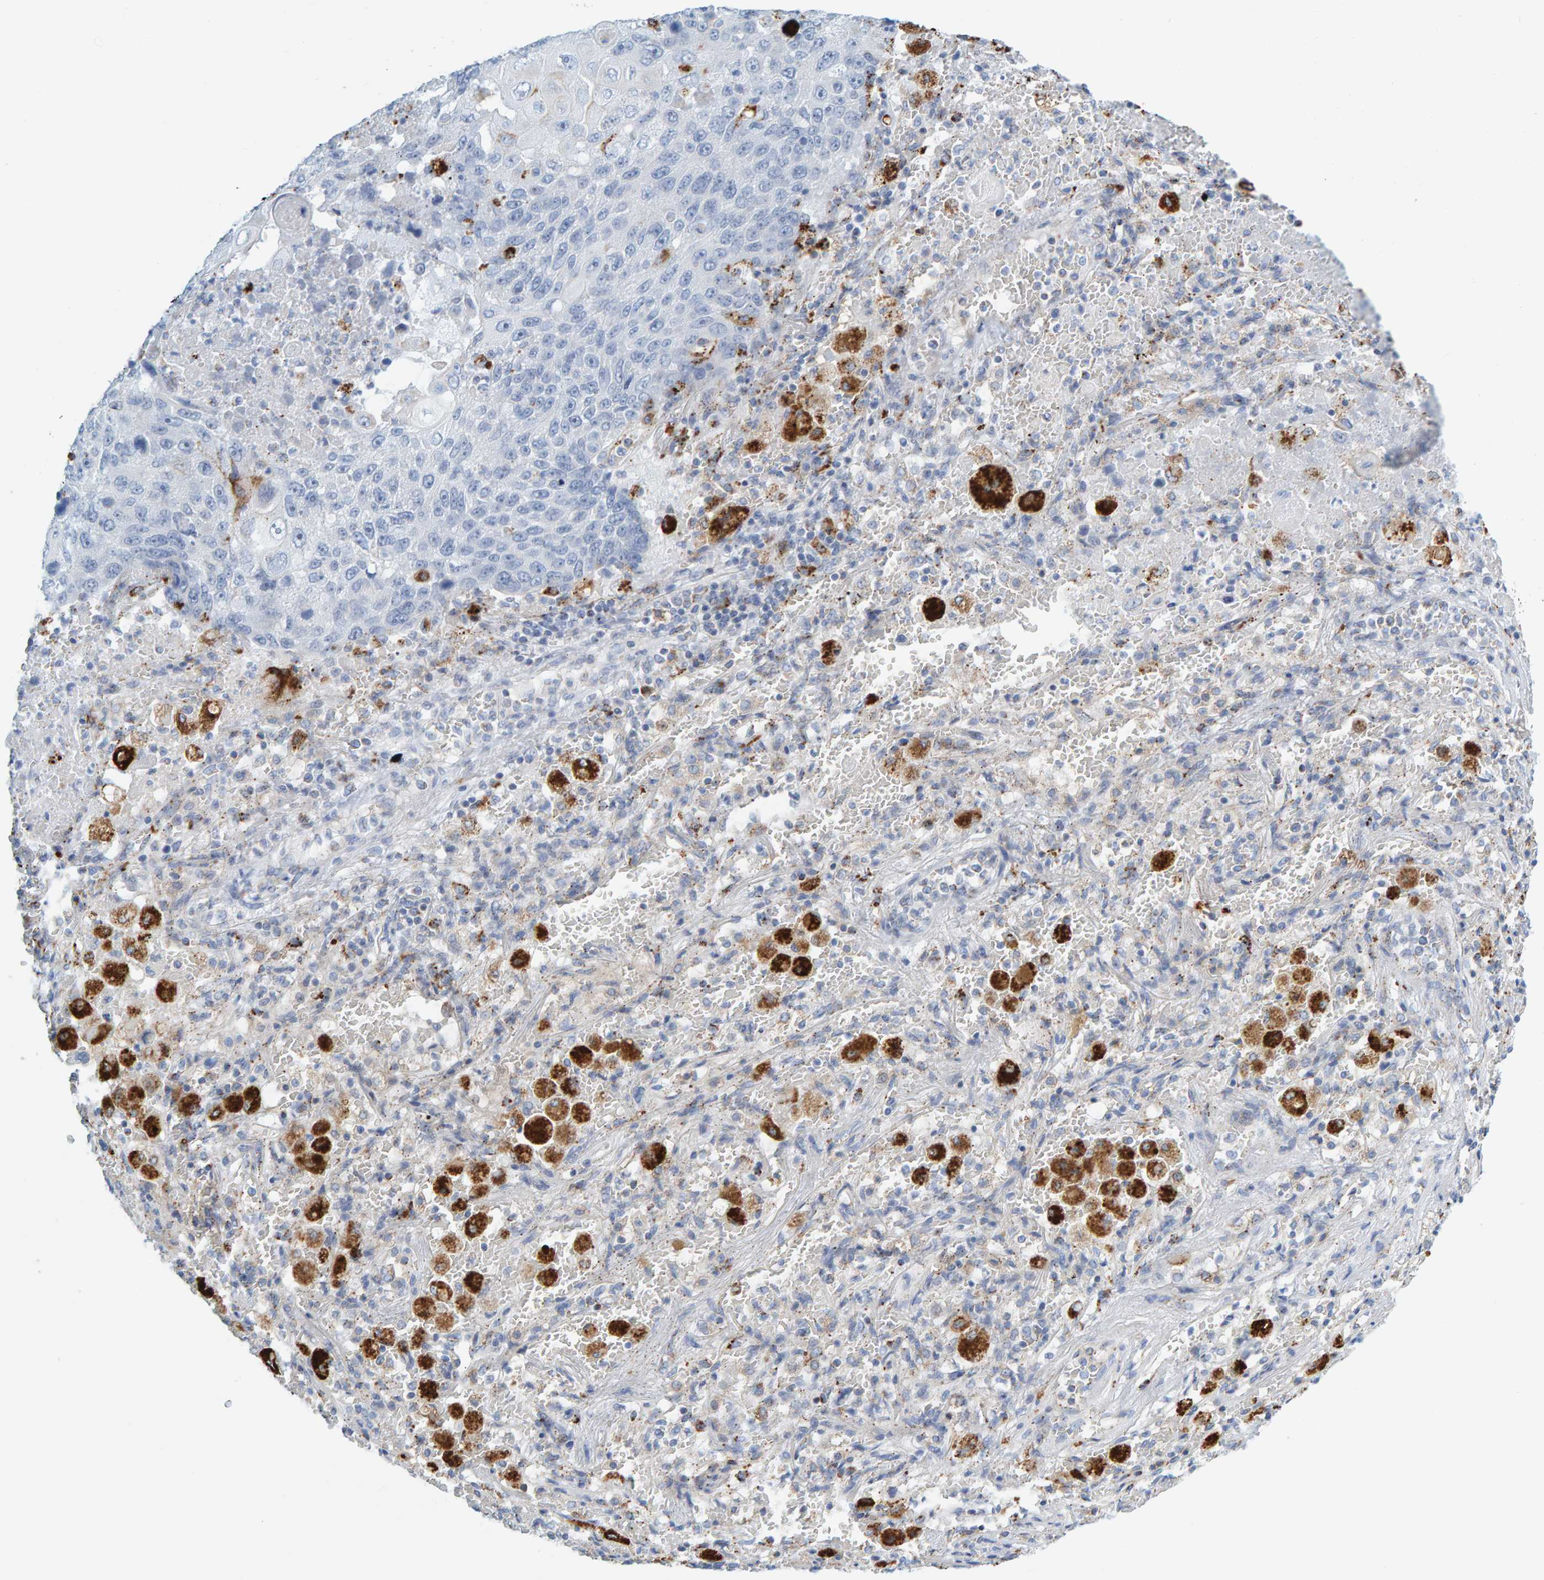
{"staining": {"intensity": "negative", "quantity": "none", "location": "none"}, "tissue": "lung cancer", "cell_type": "Tumor cells", "image_type": "cancer", "snomed": [{"axis": "morphology", "description": "Squamous cell carcinoma, NOS"}, {"axis": "topography", "description": "Lung"}], "caption": "The image demonstrates no staining of tumor cells in lung cancer (squamous cell carcinoma).", "gene": "BIN3", "patient": {"sex": "male", "age": 61}}